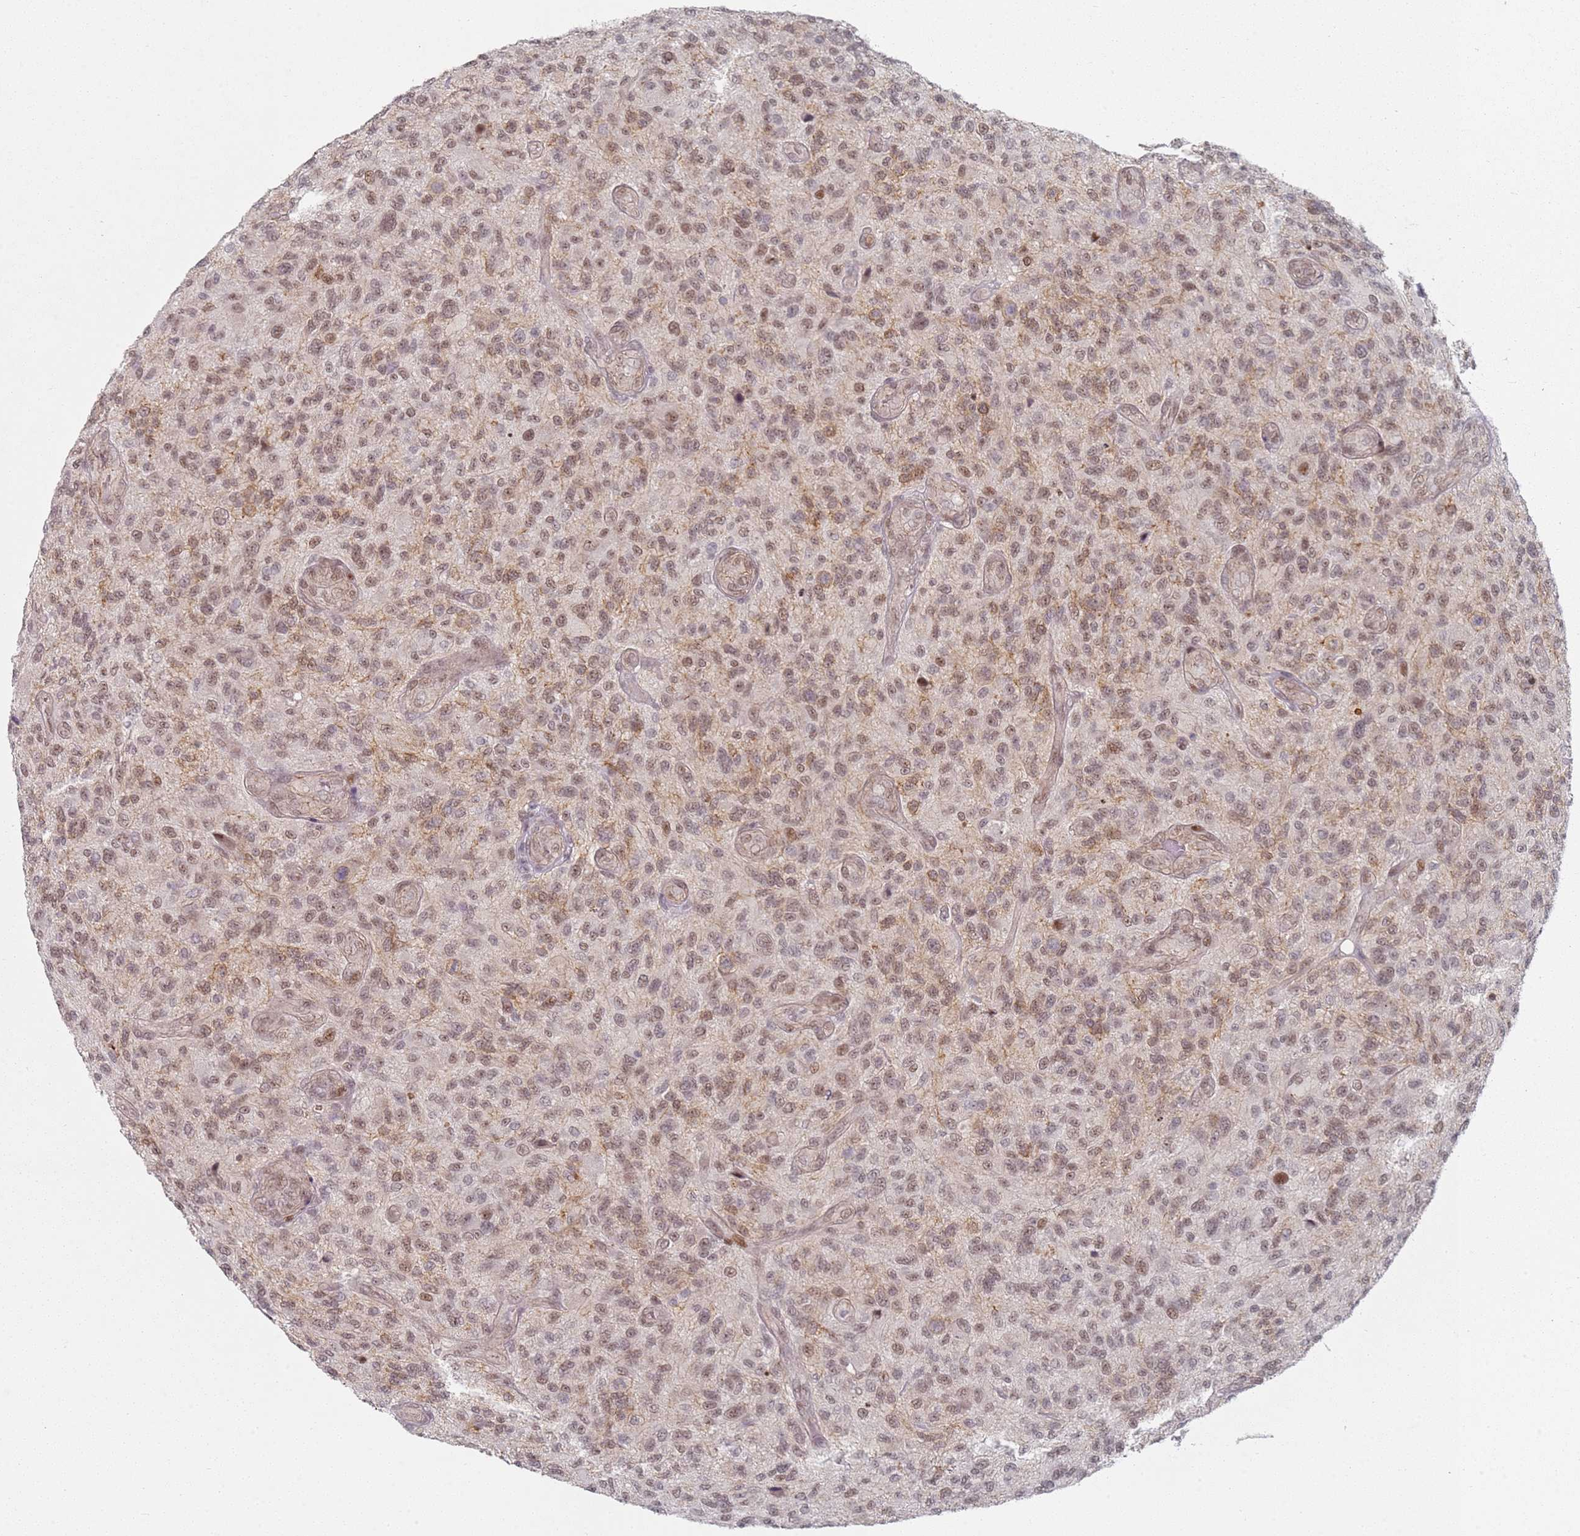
{"staining": {"intensity": "moderate", "quantity": ">75%", "location": "cytoplasmic/membranous,nuclear"}, "tissue": "glioma", "cell_type": "Tumor cells", "image_type": "cancer", "snomed": [{"axis": "morphology", "description": "Glioma, malignant, High grade"}, {"axis": "topography", "description": "Brain"}], "caption": "A brown stain shows moderate cytoplasmic/membranous and nuclear staining of a protein in high-grade glioma (malignant) tumor cells.", "gene": "ATF6B", "patient": {"sex": "male", "age": 47}}